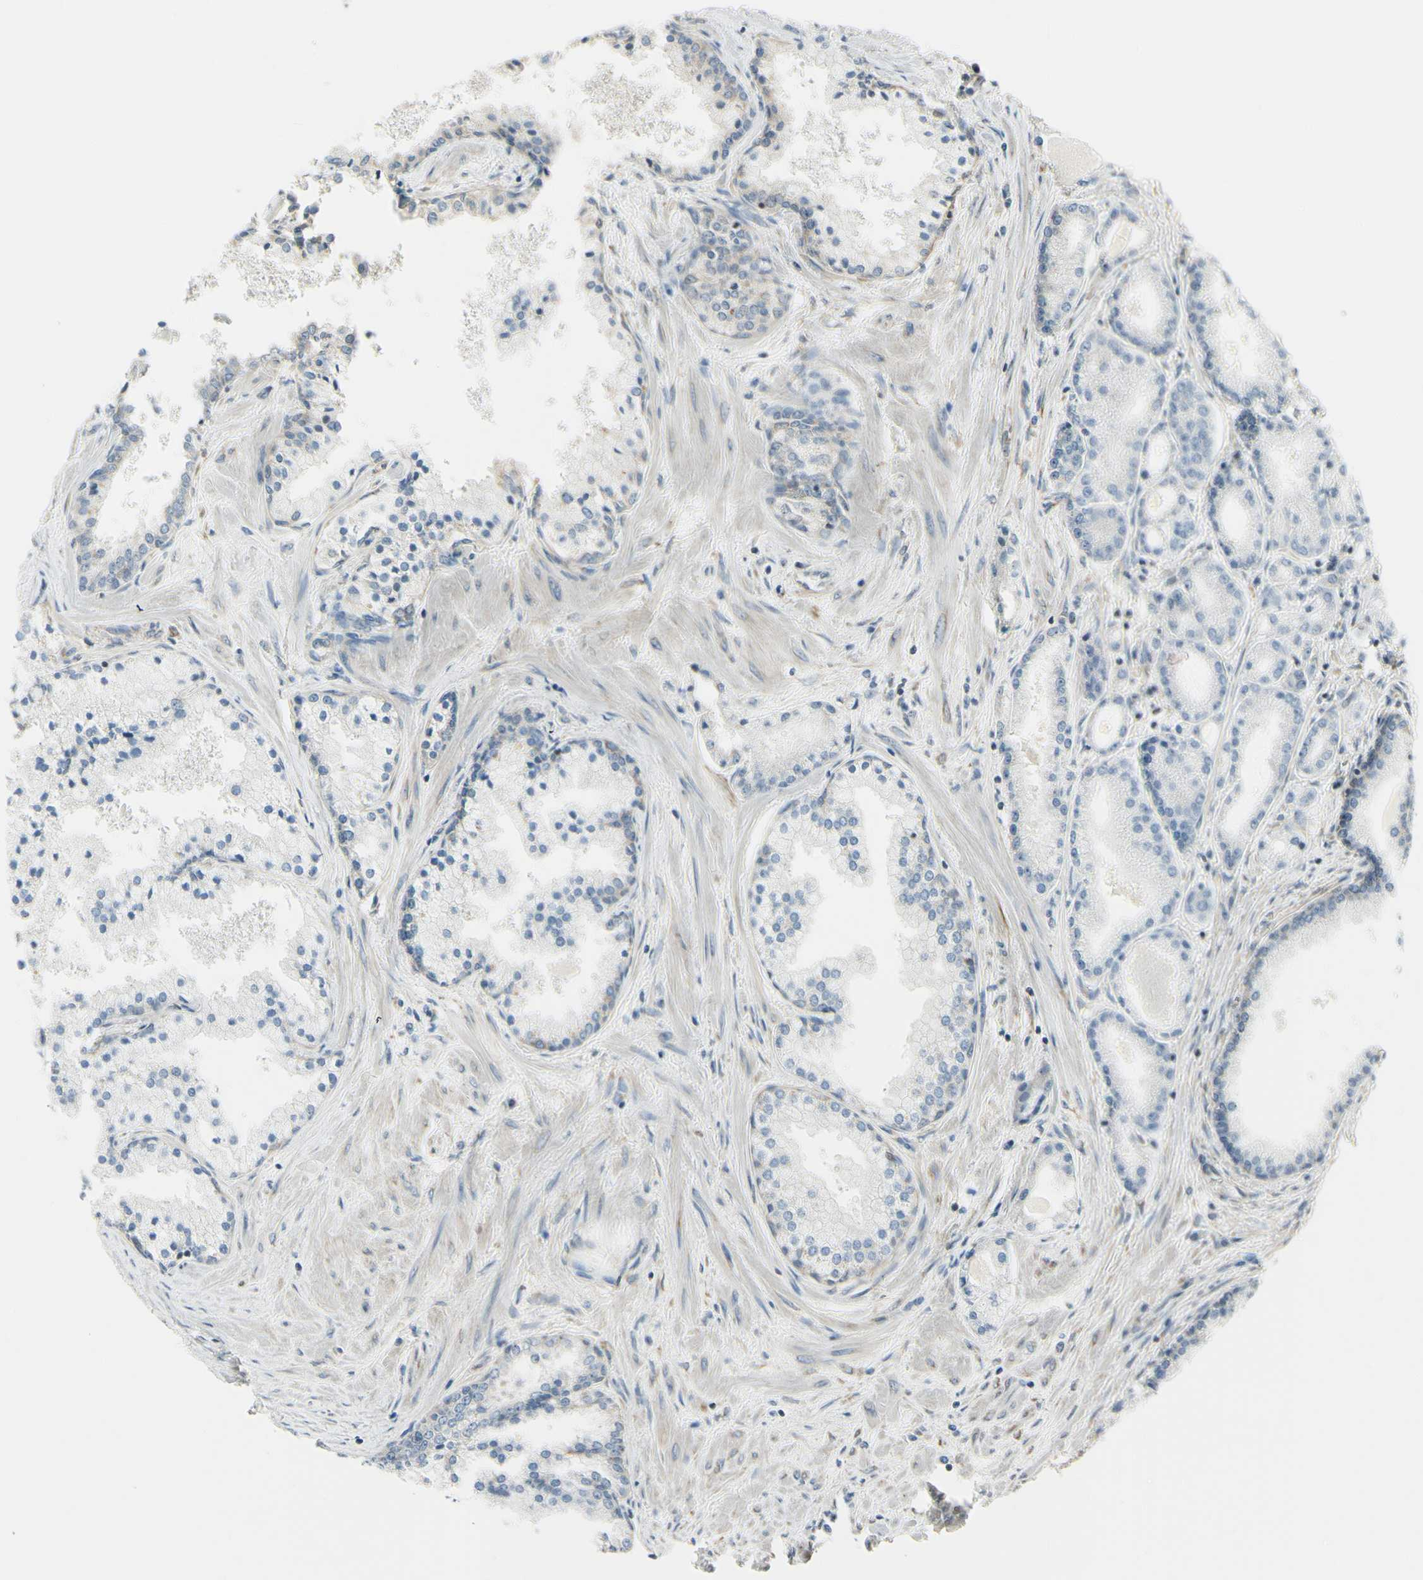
{"staining": {"intensity": "negative", "quantity": "none", "location": "none"}, "tissue": "prostate cancer", "cell_type": "Tumor cells", "image_type": "cancer", "snomed": [{"axis": "morphology", "description": "Adenocarcinoma, High grade"}, {"axis": "topography", "description": "Prostate"}], "caption": "Immunohistochemistry (IHC) of human prostate adenocarcinoma (high-grade) exhibits no positivity in tumor cells.", "gene": "IGDCC4", "patient": {"sex": "male", "age": 61}}